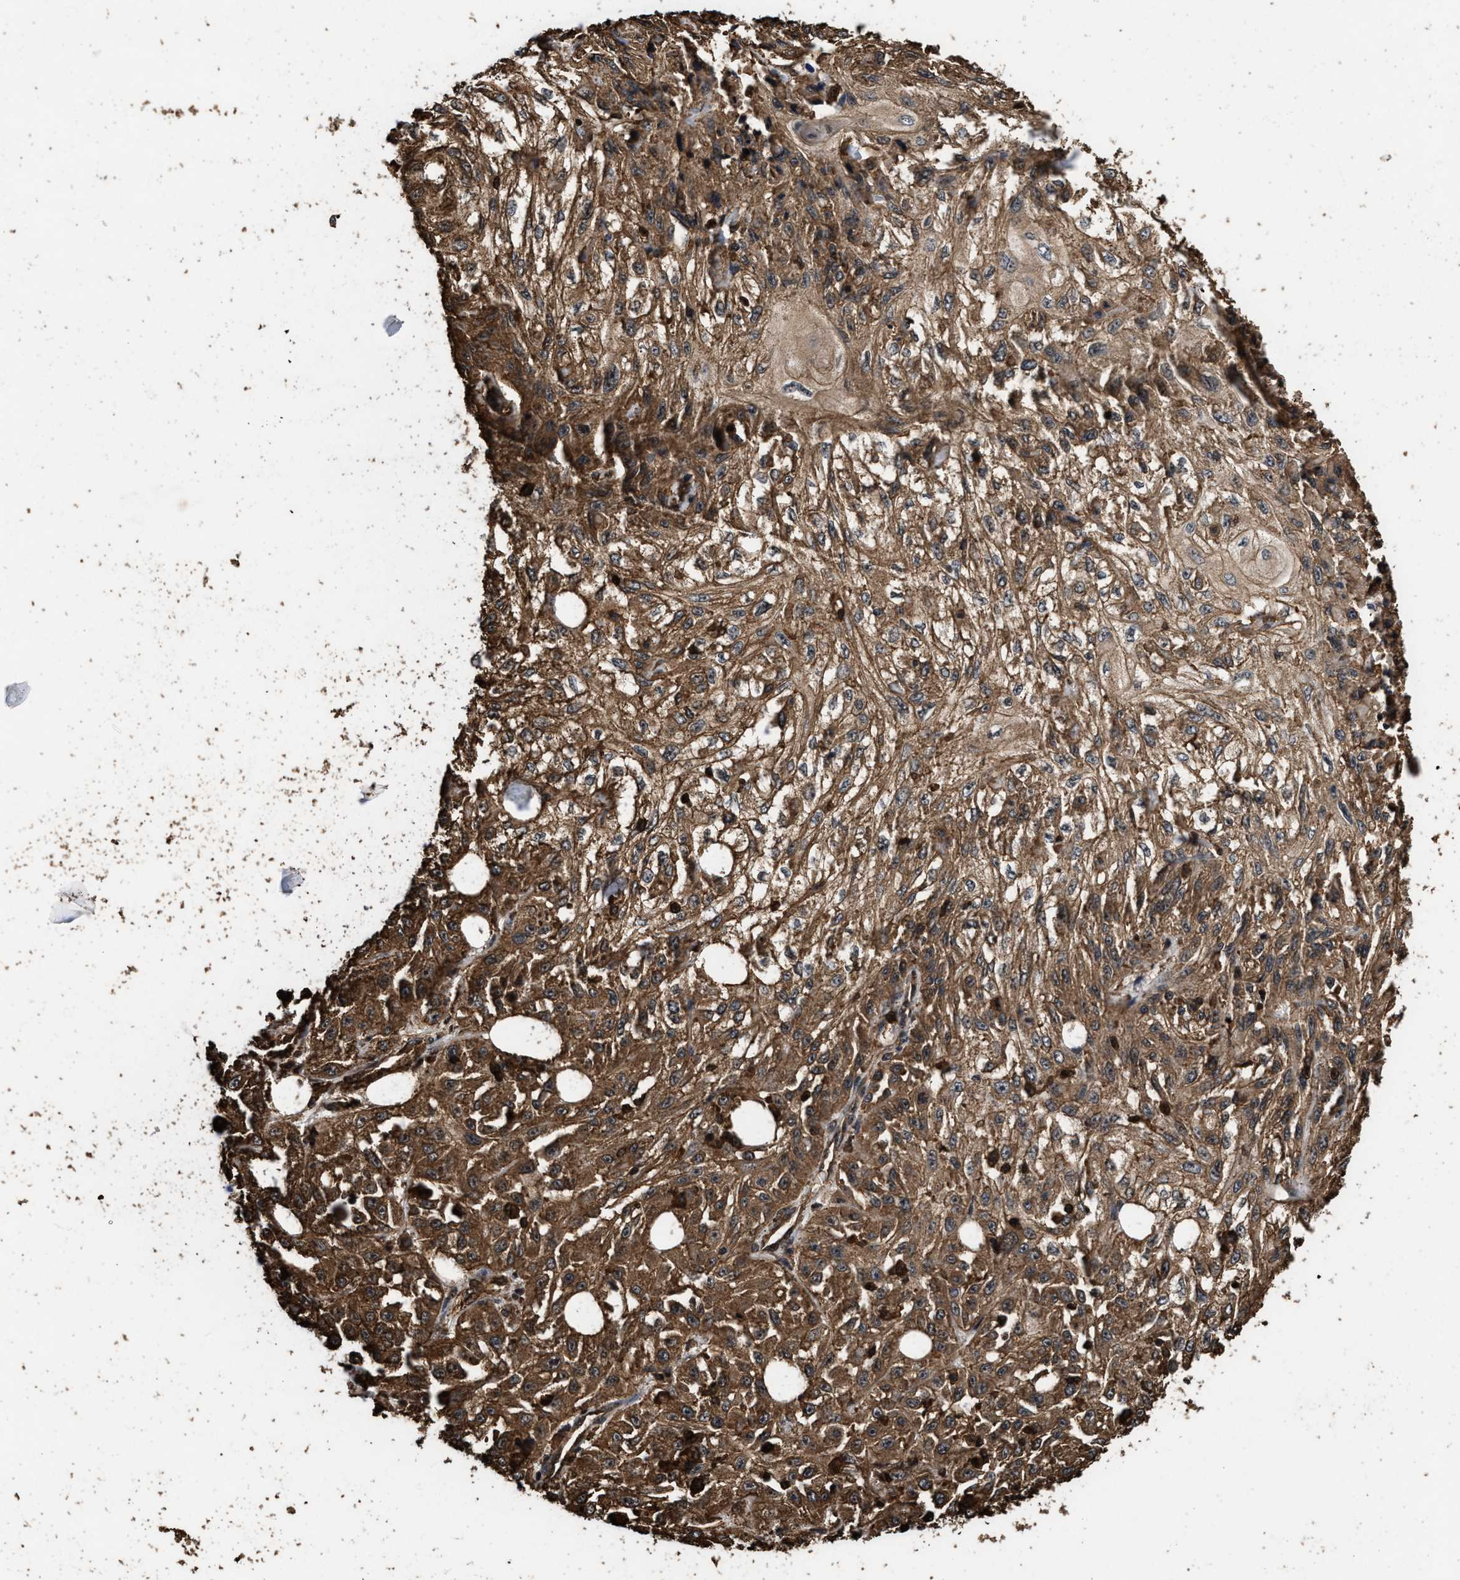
{"staining": {"intensity": "moderate", "quantity": ">75%", "location": "cytoplasmic/membranous"}, "tissue": "skin cancer", "cell_type": "Tumor cells", "image_type": "cancer", "snomed": [{"axis": "morphology", "description": "Squamous cell carcinoma, NOS"}, {"axis": "morphology", "description": "Squamous cell carcinoma, metastatic, NOS"}, {"axis": "topography", "description": "Skin"}, {"axis": "topography", "description": "Lymph node"}], "caption": "IHC of squamous cell carcinoma (skin) exhibits medium levels of moderate cytoplasmic/membranous staining in about >75% of tumor cells. The staining was performed using DAB (3,3'-diaminobenzidine) to visualize the protein expression in brown, while the nuclei were stained in blue with hematoxylin (Magnification: 20x).", "gene": "KBTBD2", "patient": {"sex": "male", "age": 75}}